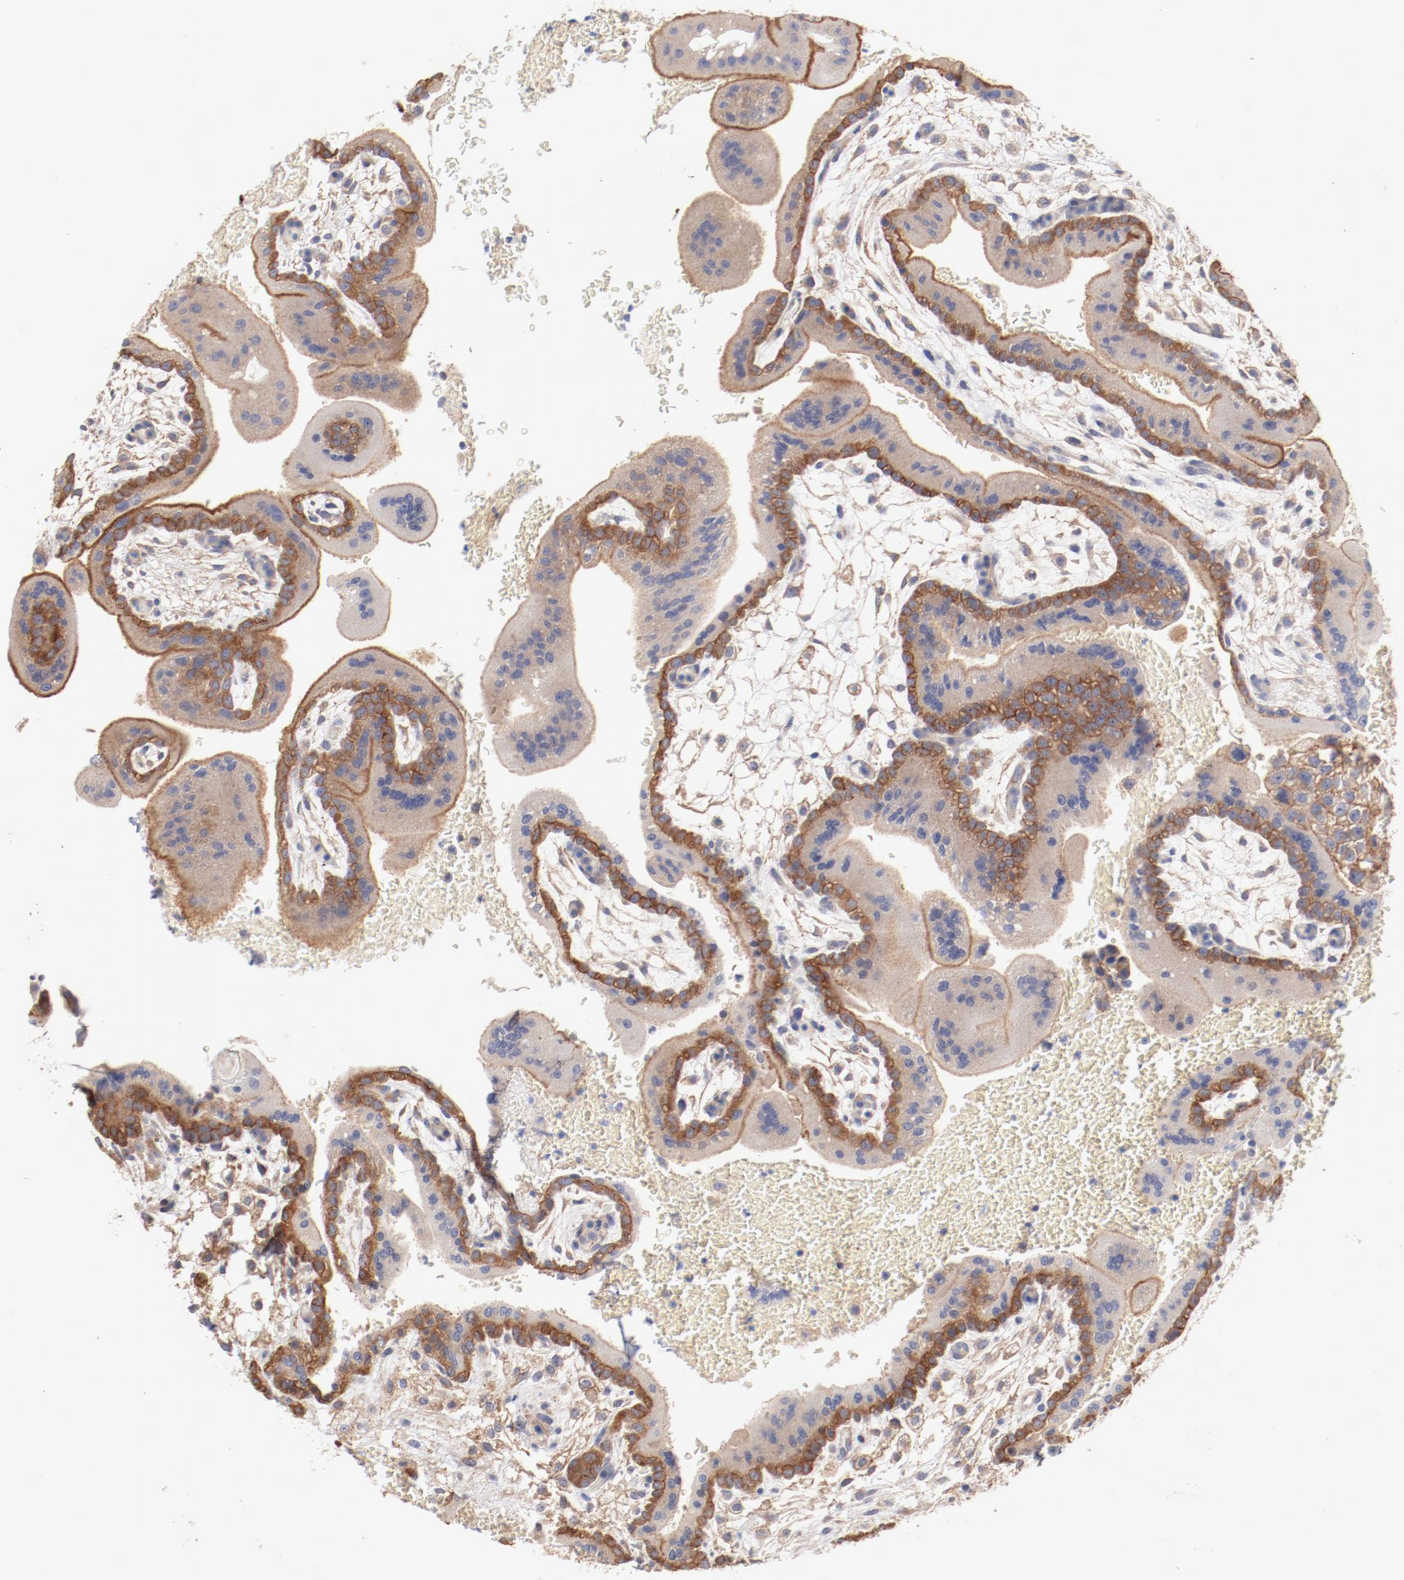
{"staining": {"intensity": "weak", "quantity": ">75%", "location": "cytoplasmic/membranous"}, "tissue": "placenta", "cell_type": "Decidual cells", "image_type": "normal", "snomed": [{"axis": "morphology", "description": "Normal tissue, NOS"}, {"axis": "topography", "description": "Placenta"}], "caption": "IHC image of normal human placenta stained for a protein (brown), which reveals low levels of weak cytoplasmic/membranous positivity in about >75% of decidual cells.", "gene": "SETD3", "patient": {"sex": "female", "age": 35}}